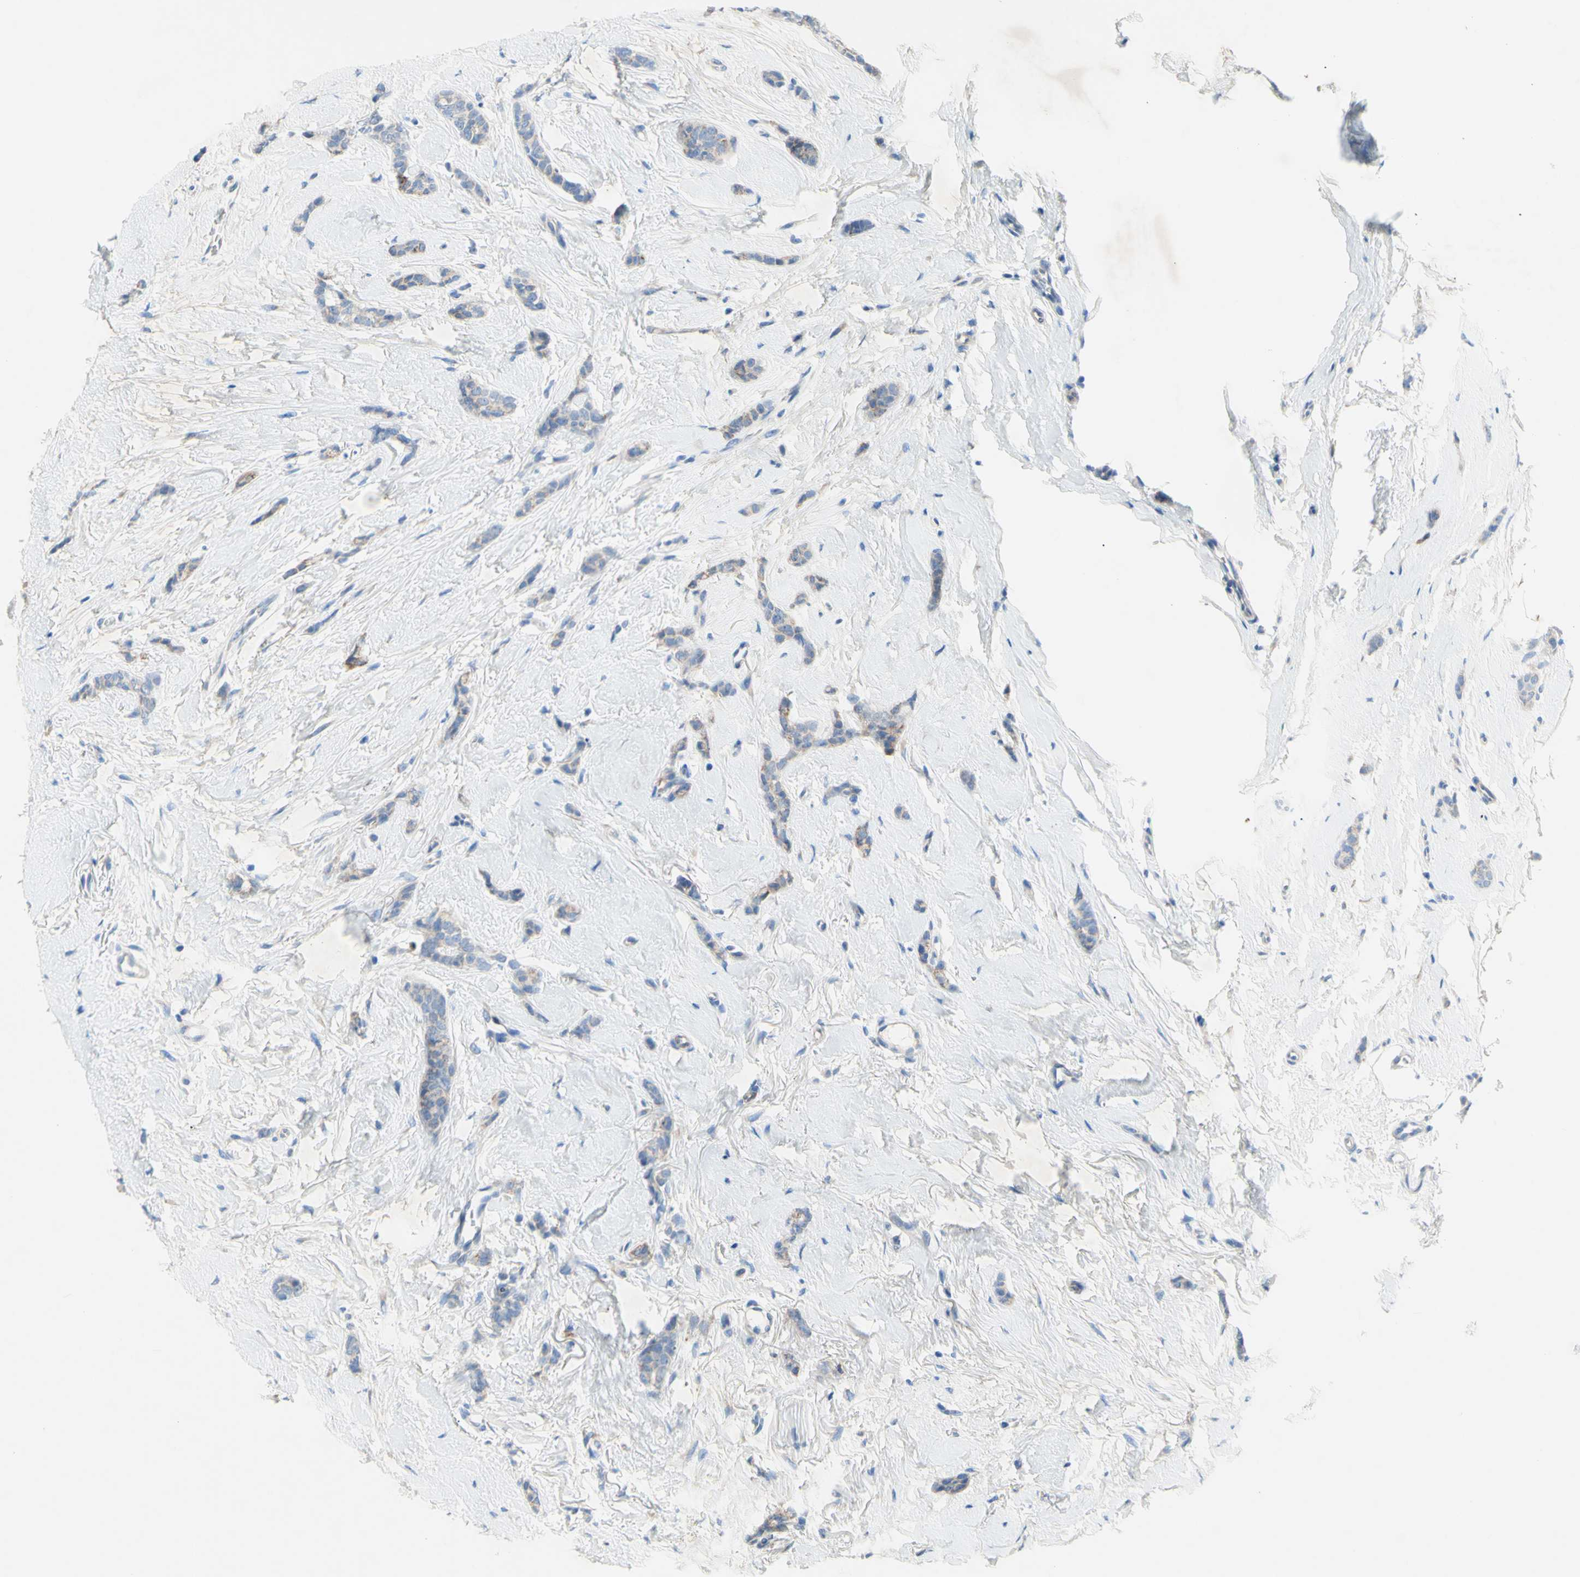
{"staining": {"intensity": "negative", "quantity": "none", "location": "none"}, "tissue": "breast cancer", "cell_type": "Tumor cells", "image_type": "cancer", "snomed": [{"axis": "morphology", "description": "Lobular carcinoma"}, {"axis": "topography", "description": "Skin"}, {"axis": "topography", "description": "Breast"}], "caption": "Immunohistochemistry of breast cancer (lobular carcinoma) shows no expression in tumor cells.", "gene": "TMIGD2", "patient": {"sex": "female", "age": 46}}